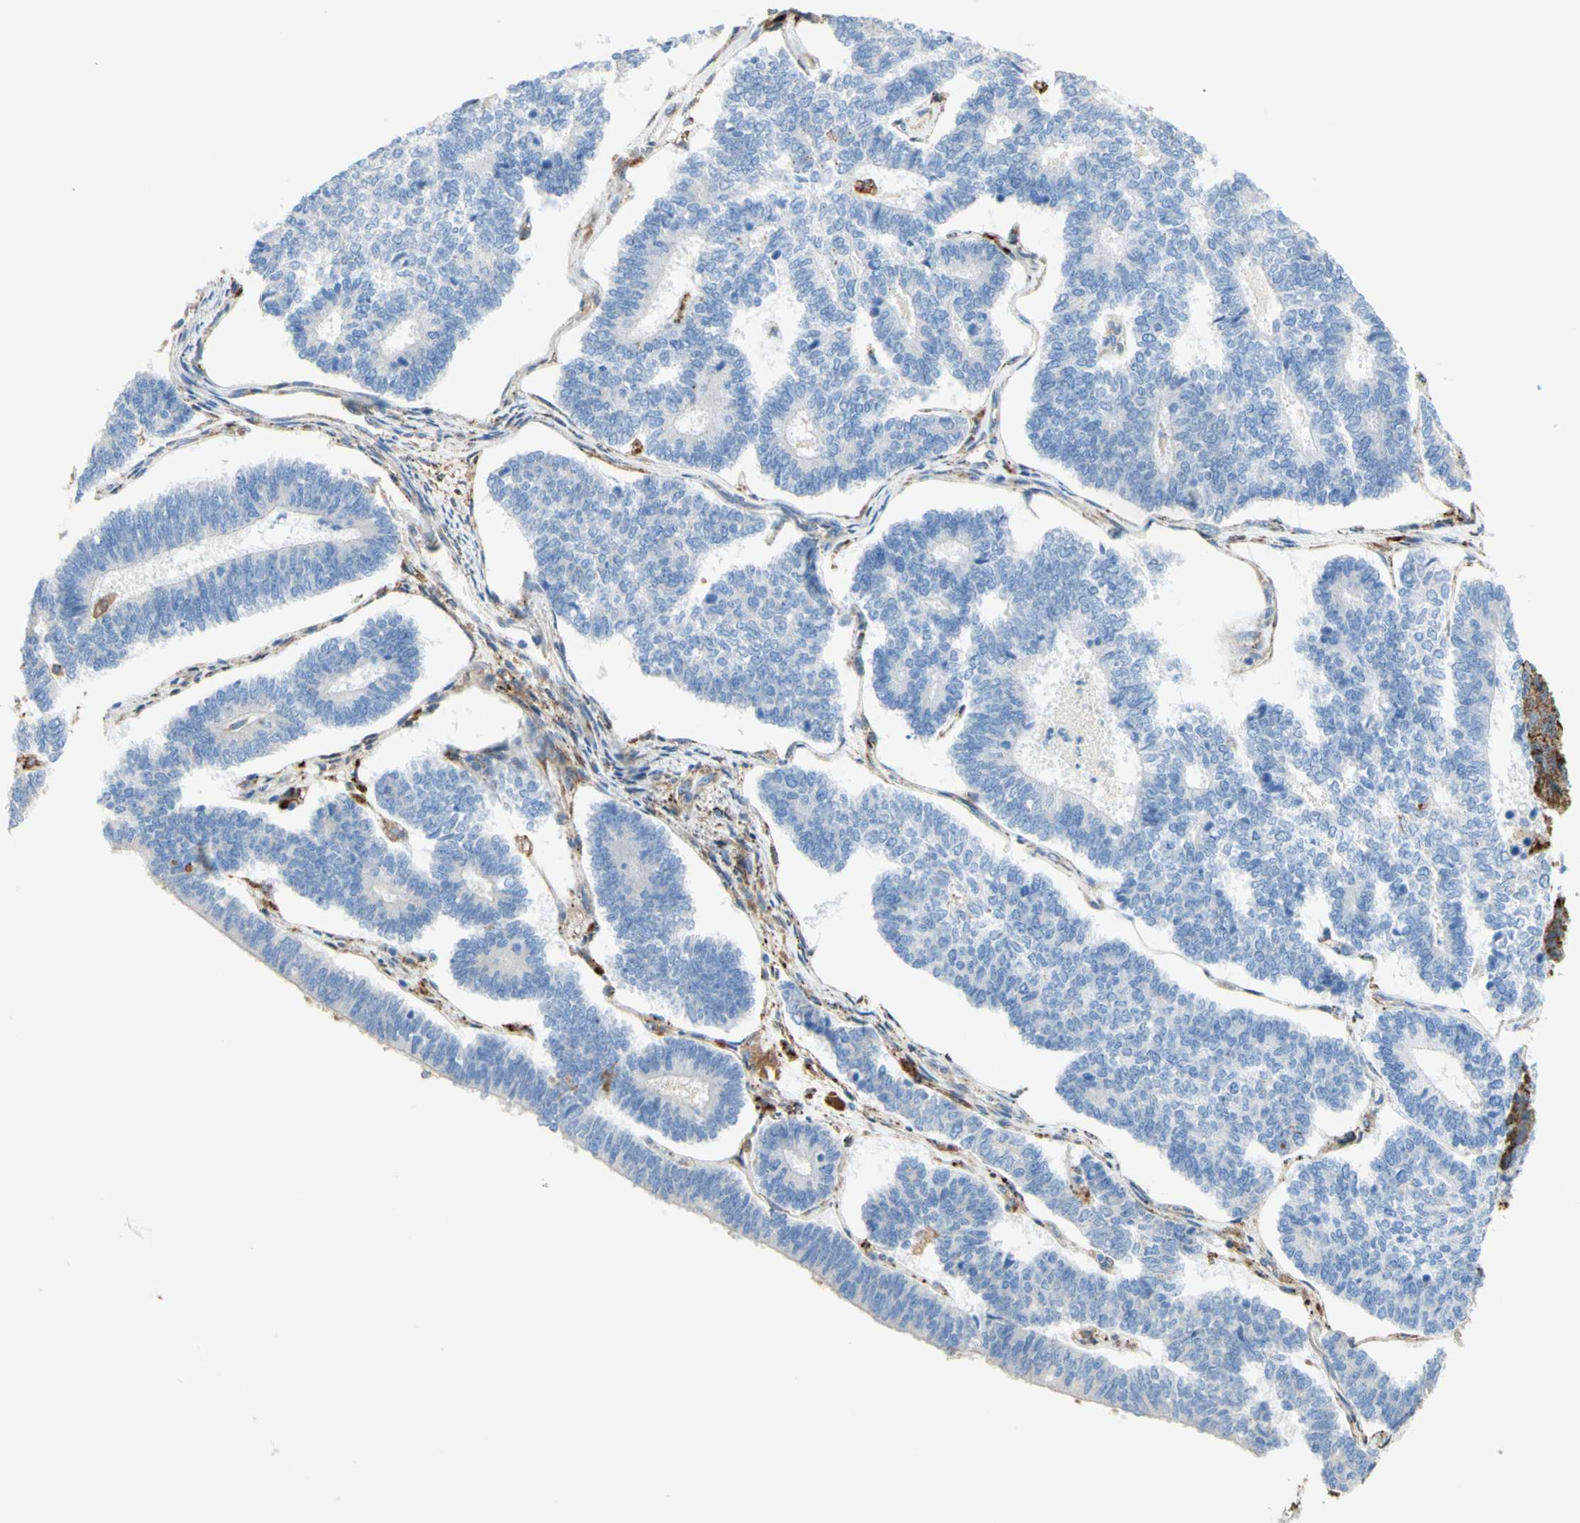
{"staining": {"intensity": "negative", "quantity": "none", "location": "none"}, "tissue": "endometrial cancer", "cell_type": "Tumor cells", "image_type": "cancer", "snomed": [{"axis": "morphology", "description": "Adenocarcinoma, NOS"}, {"axis": "topography", "description": "Endometrium"}], "caption": "Tumor cells are negative for protein expression in human endometrial cancer.", "gene": "URB2", "patient": {"sex": "female", "age": 70}}